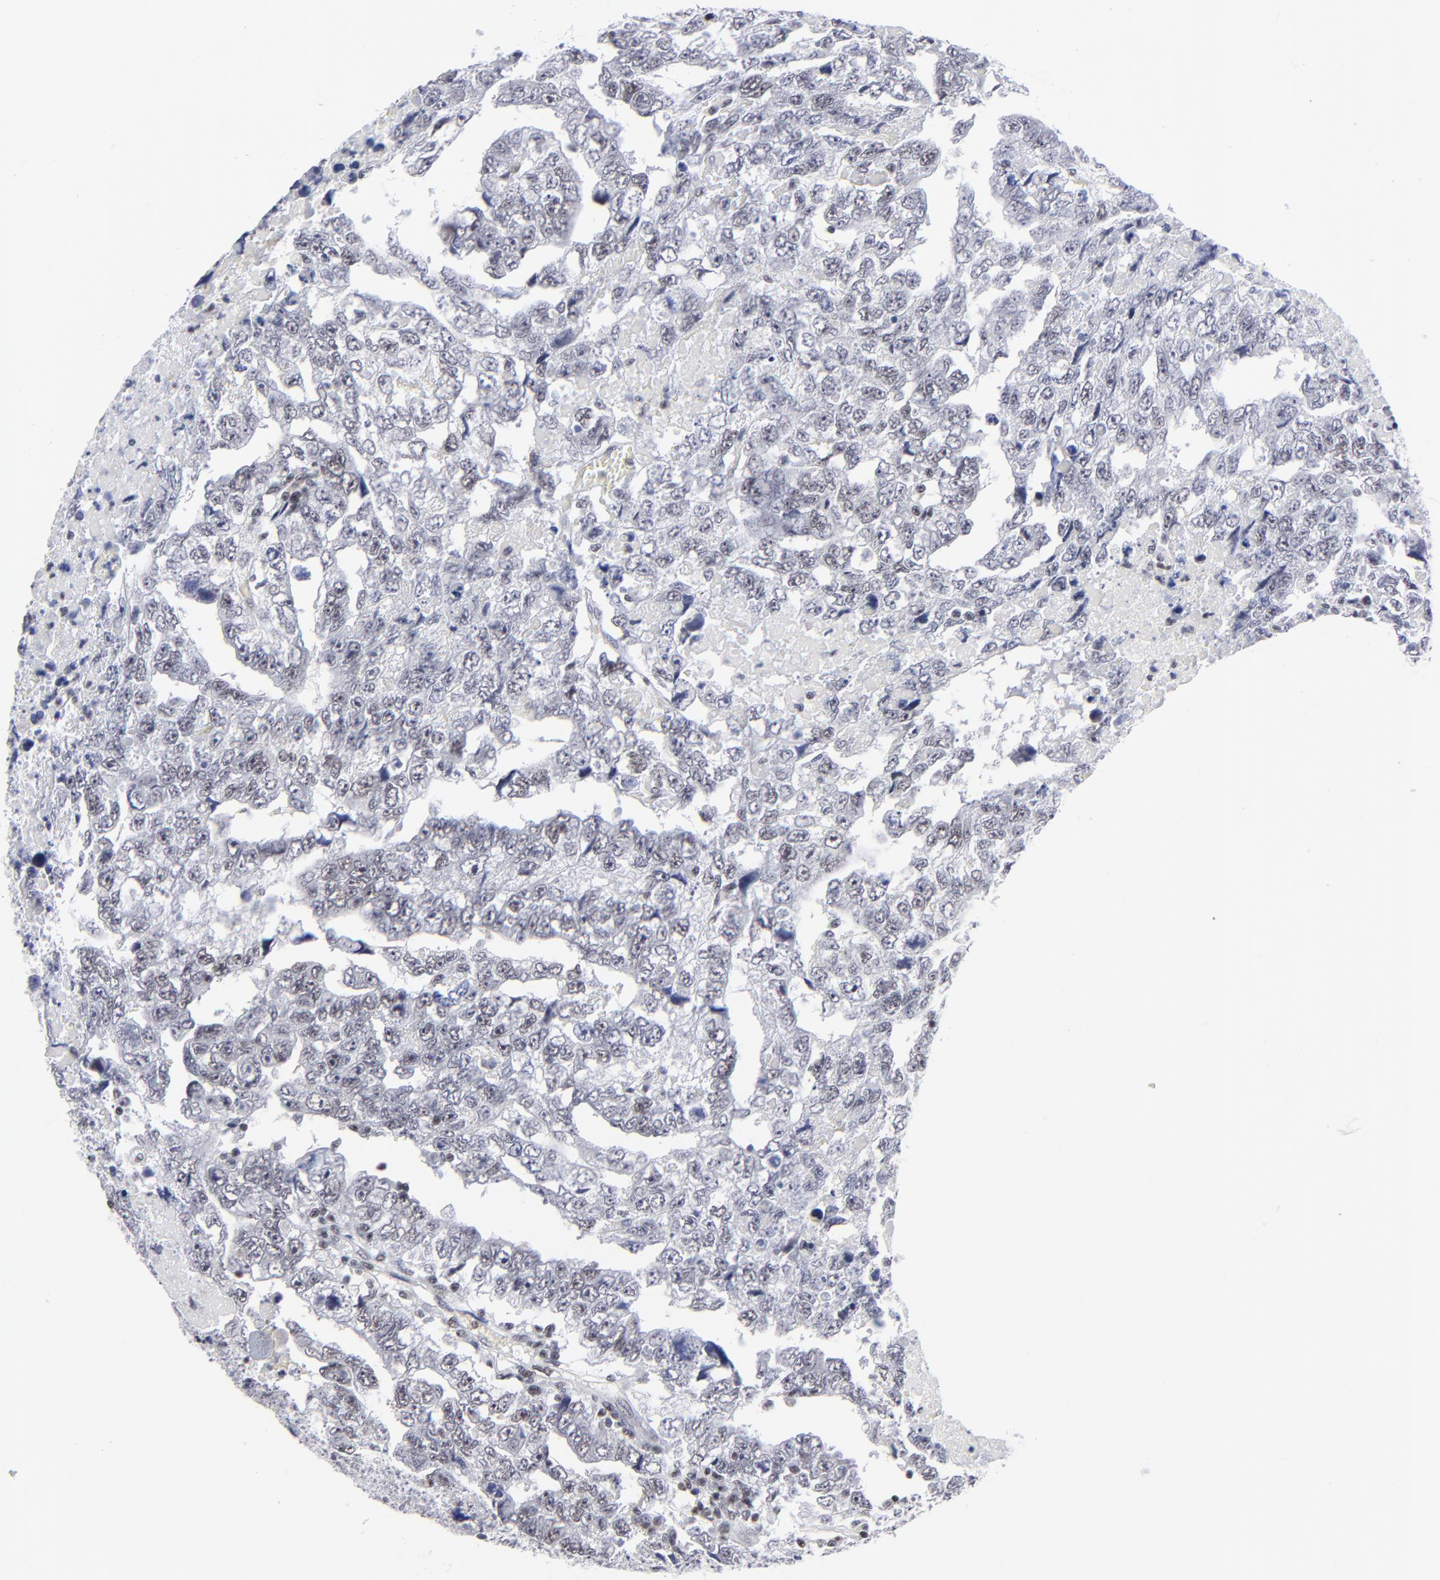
{"staining": {"intensity": "negative", "quantity": "none", "location": "none"}, "tissue": "testis cancer", "cell_type": "Tumor cells", "image_type": "cancer", "snomed": [{"axis": "morphology", "description": "Carcinoma, Embryonal, NOS"}, {"axis": "topography", "description": "Testis"}], "caption": "This is an immunohistochemistry image of human testis cancer. There is no staining in tumor cells.", "gene": "SP2", "patient": {"sex": "male", "age": 36}}